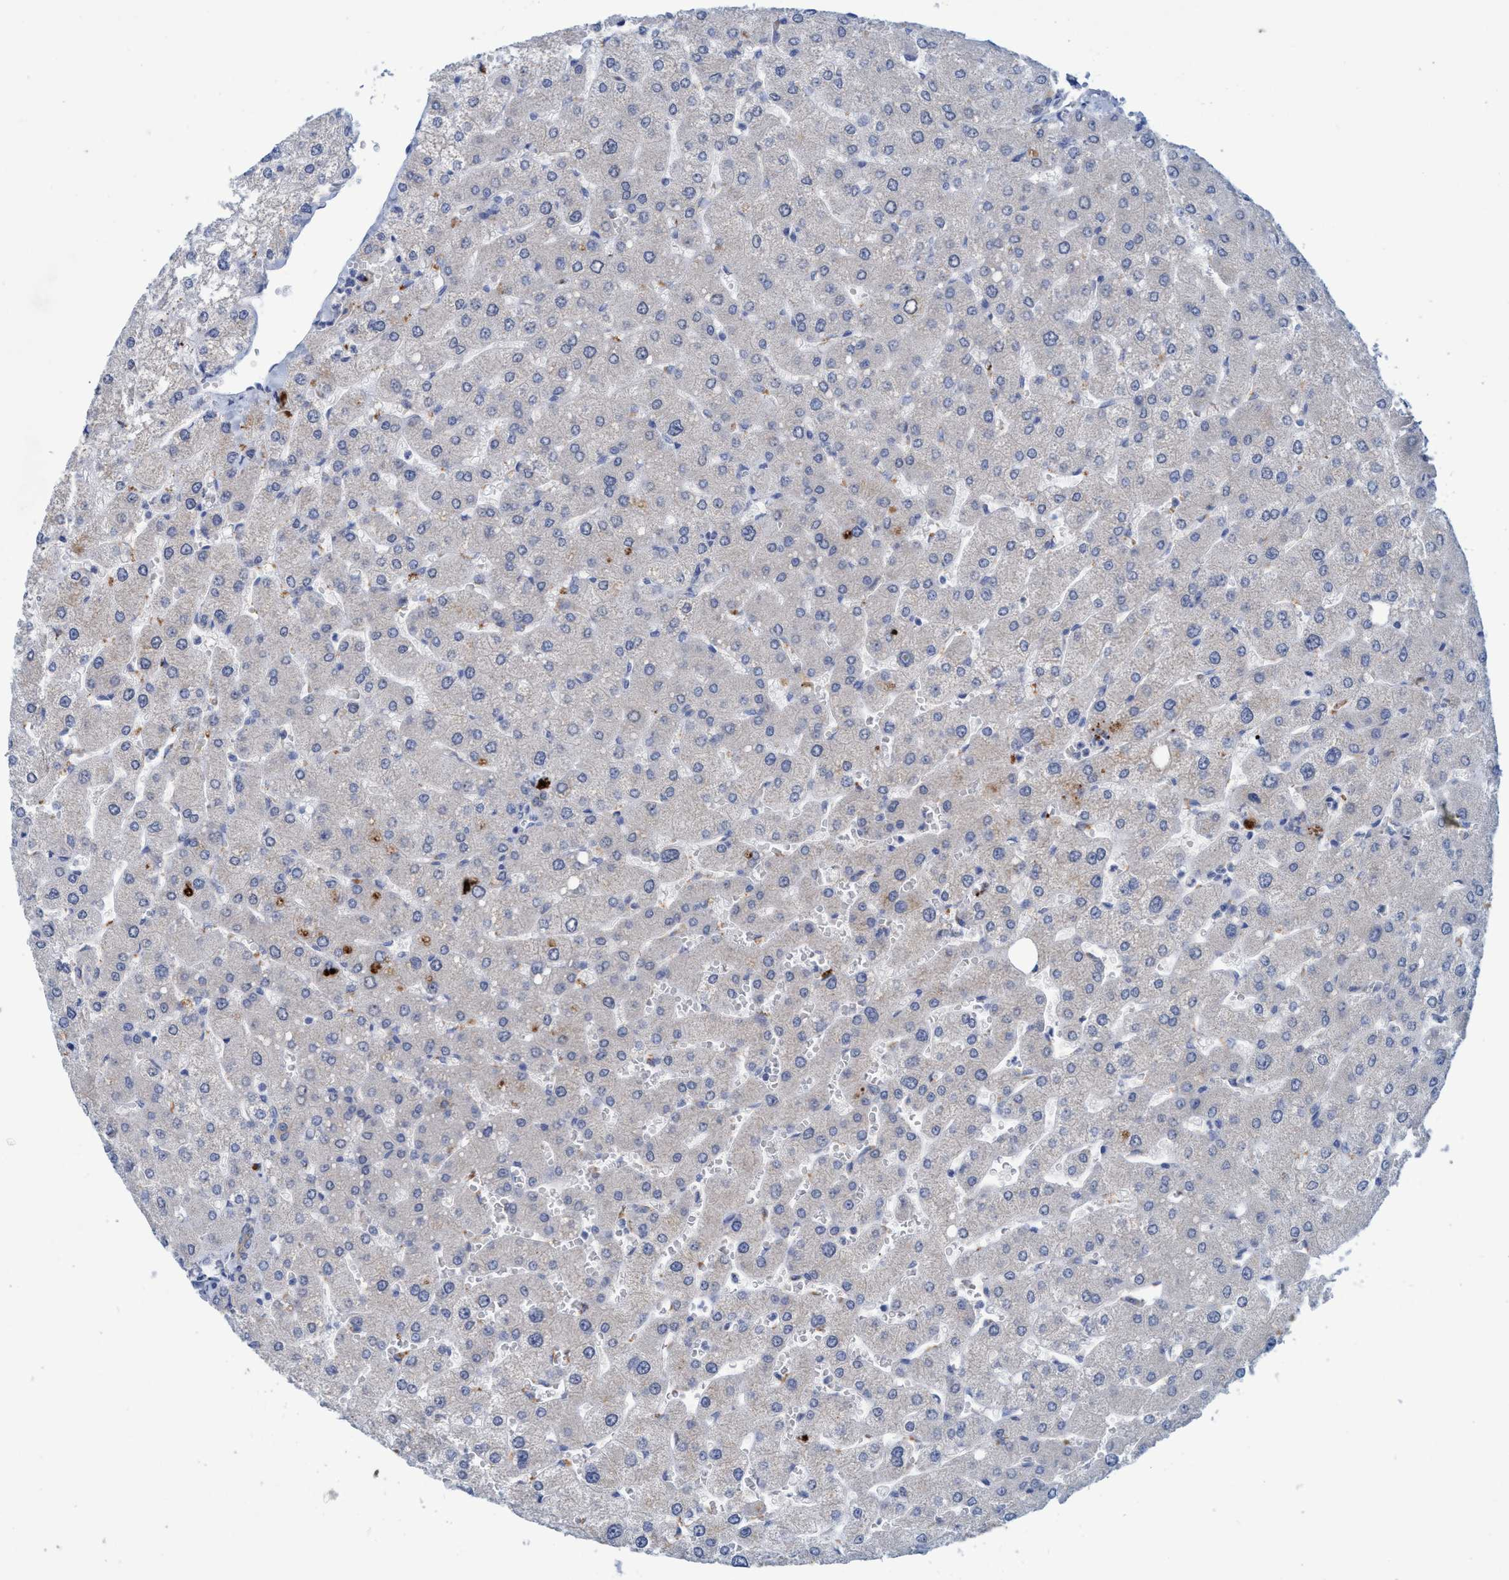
{"staining": {"intensity": "weak", "quantity": "25%-75%", "location": "cytoplasmic/membranous"}, "tissue": "liver", "cell_type": "Cholangiocytes", "image_type": "normal", "snomed": [{"axis": "morphology", "description": "Normal tissue, NOS"}, {"axis": "topography", "description": "Liver"}], "caption": "Brown immunohistochemical staining in unremarkable liver reveals weak cytoplasmic/membranous staining in about 25%-75% of cholangiocytes.", "gene": "GULP1", "patient": {"sex": "male", "age": 55}}